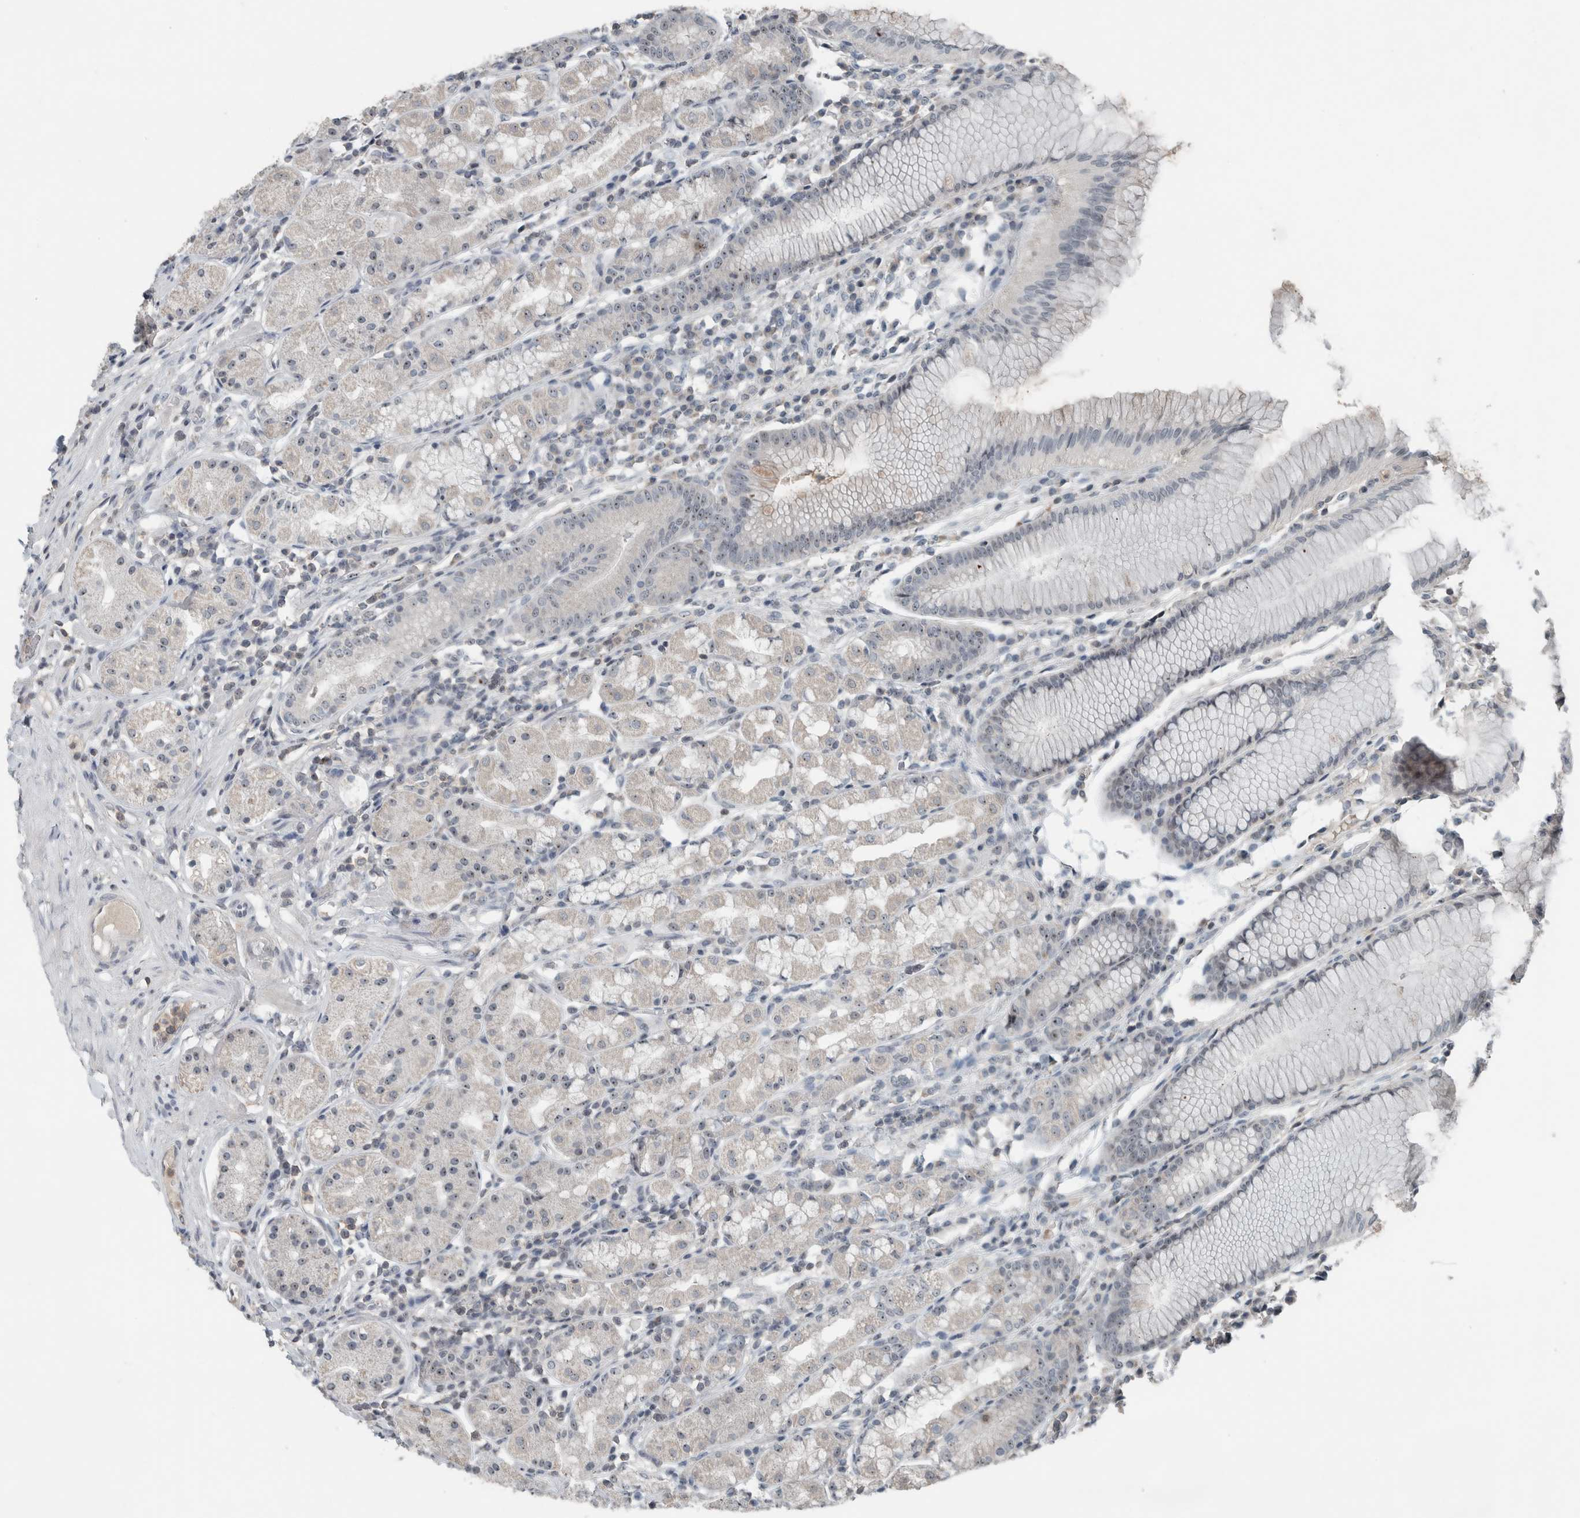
{"staining": {"intensity": "moderate", "quantity": "<25%", "location": "nuclear"}, "tissue": "stomach", "cell_type": "Glandular cells", "image_type": "normal", "snomed": [{"axis": "morphology", "description": "Normal tissue, NOS"}, {"axis": "topography", "description": "Stomach, lower"}], "caption": "Benign stomach shows moderate nuclear staining in approximately <25% of glandular cells, visualized by immunohistochemistry.", "gene": "RPF1", "patient": {"sex": "female", "age": 56}}